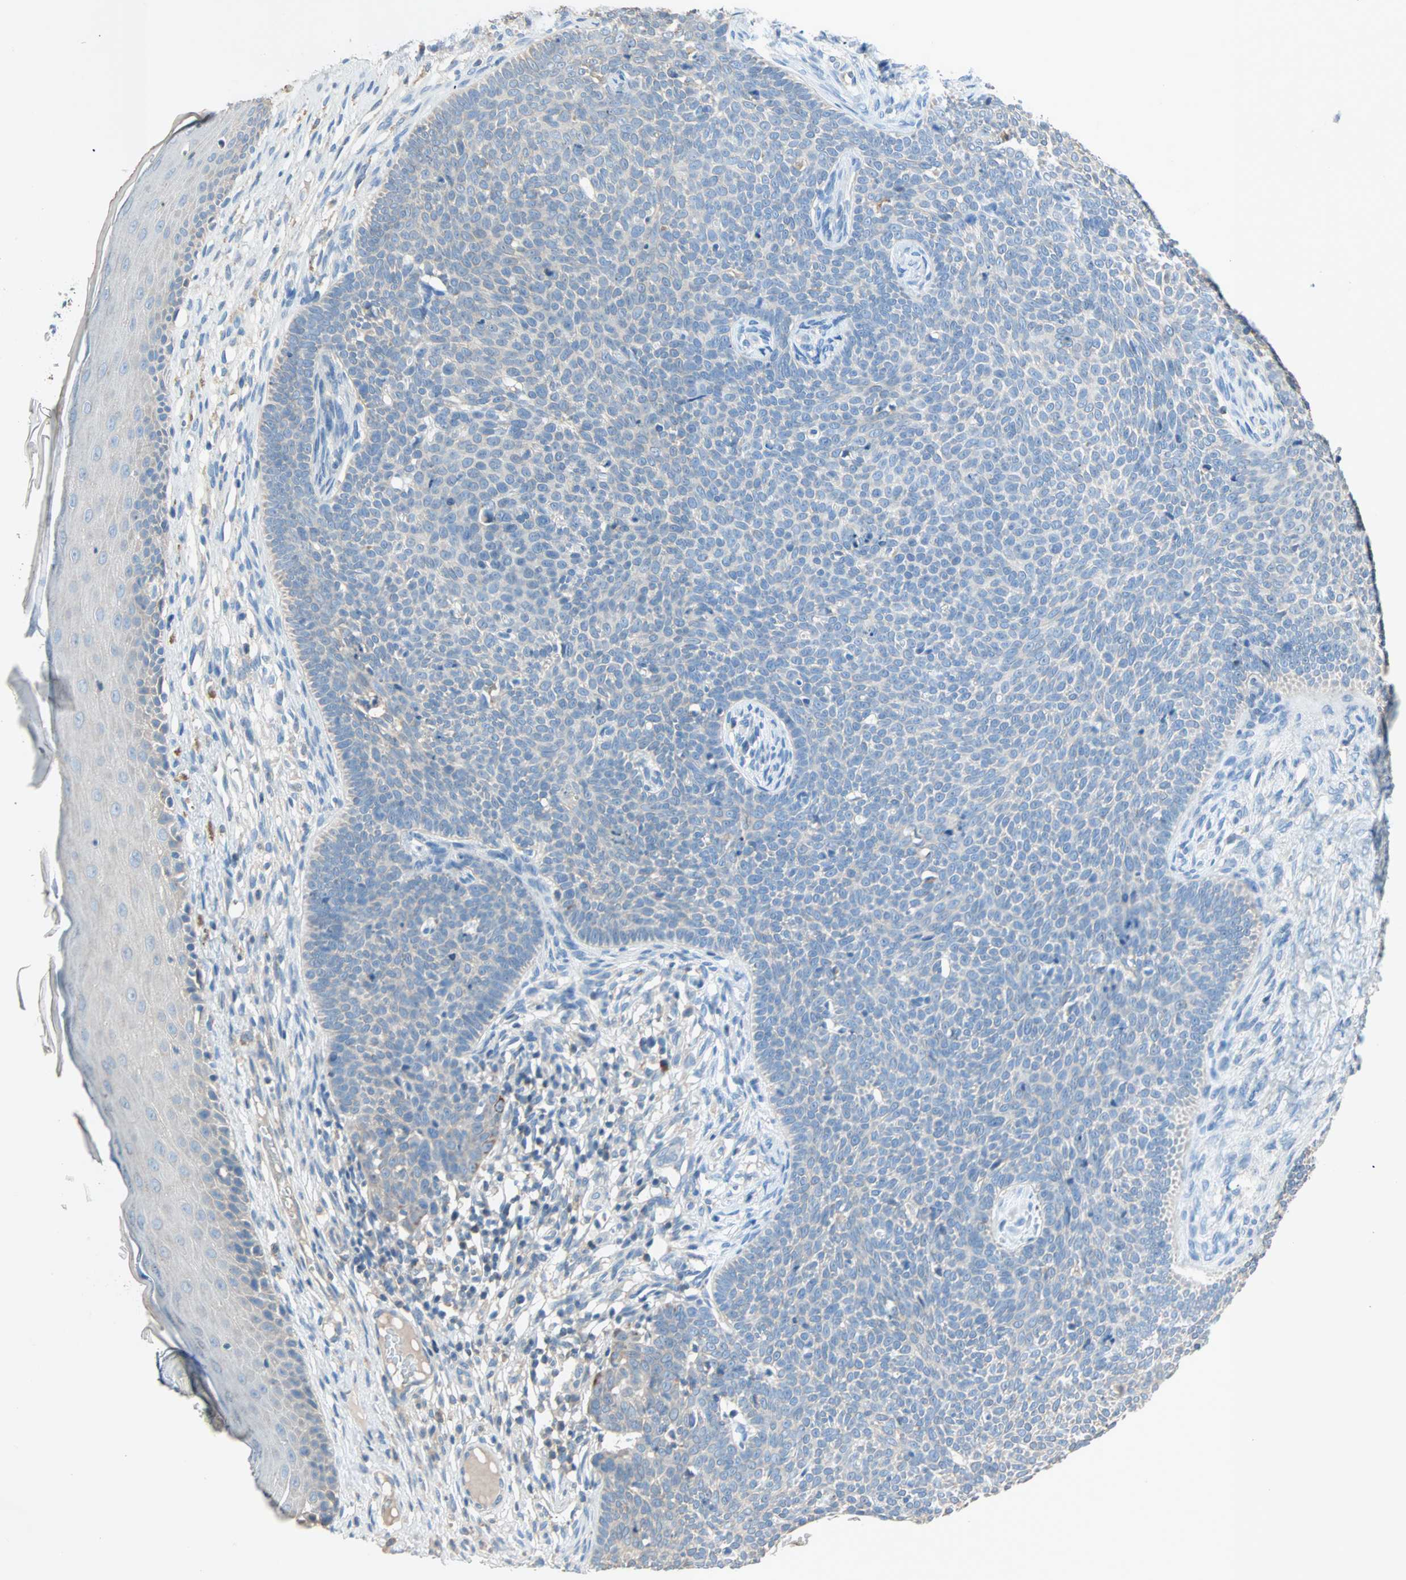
{"staining": {"intensity": "negative", "quantity": "none", "location": "none"}, "tissue": "skin cancer", "cell_type": "Tumor cells", "image_type": "cancer", "snomed": [{"axis": "morphology", "description": "Normal tissue, NOS"}, {"axis": "morphology", "description": "Basal cell carcinoma"}, {"axis": "topography", "description": "Skin"}], "caption": "Basal cell carcinoma (skin) was stained to show a protein in brown. There is no significant positivity in tumor cells.", "gene": "ACVRL1", "patient": {"sex": "male", "age": 87}}